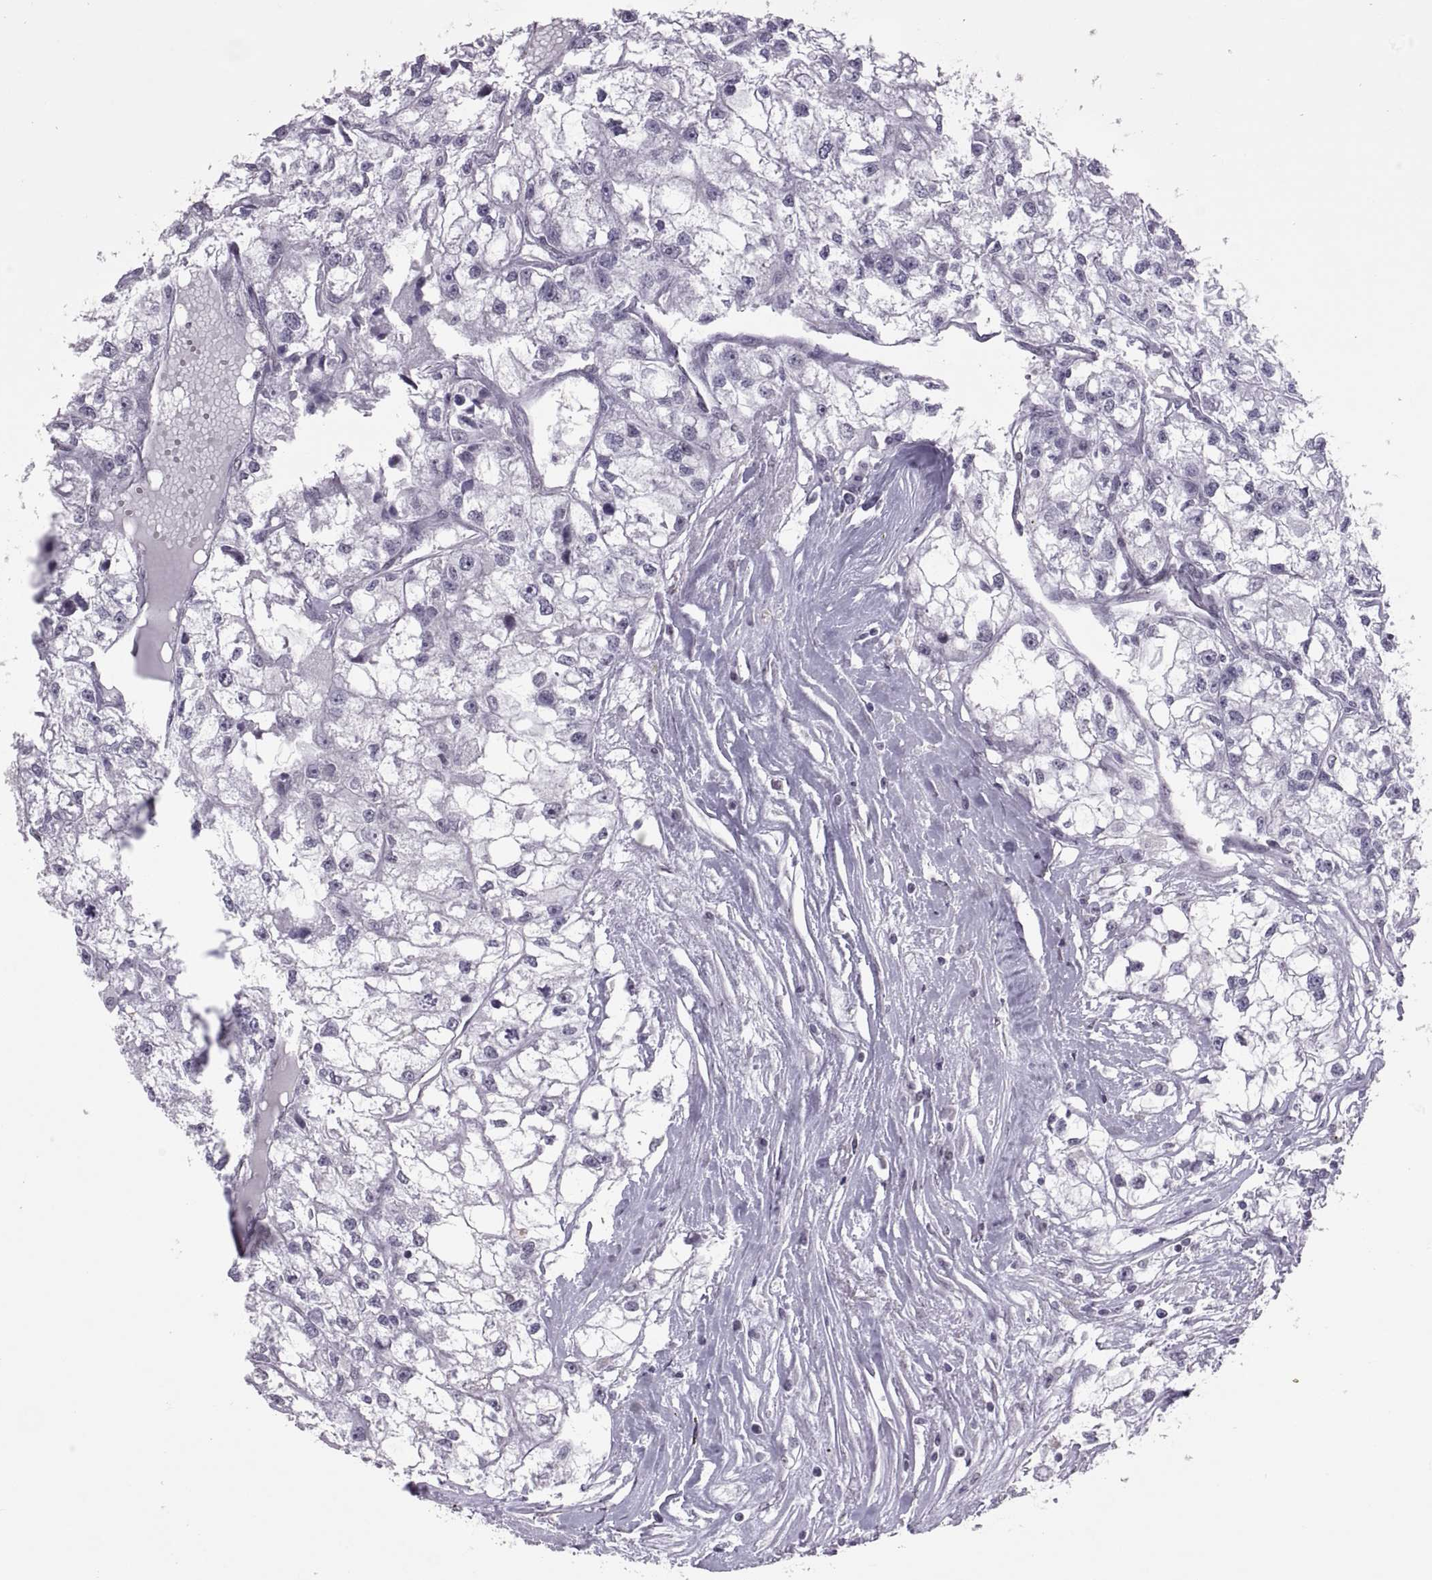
{"staining": {"intensity": "negative", "quantity": "none", "location": "none"}, "tissue": "renal cancer", "cell_type": "Tumor cells", "image_type": "cancer", "snomed": [{"axis": "morphology", "description": "Adenocarcinoma, NOS"}, {"axis": "topography", "description": "Kidney"}], "caption": "A micrograph of renal adenocarcinoma stained for a protein shows no brown staining in tumor cells.", "gene": "KRT77", "patient": {"sex": "male", "age": 56}}